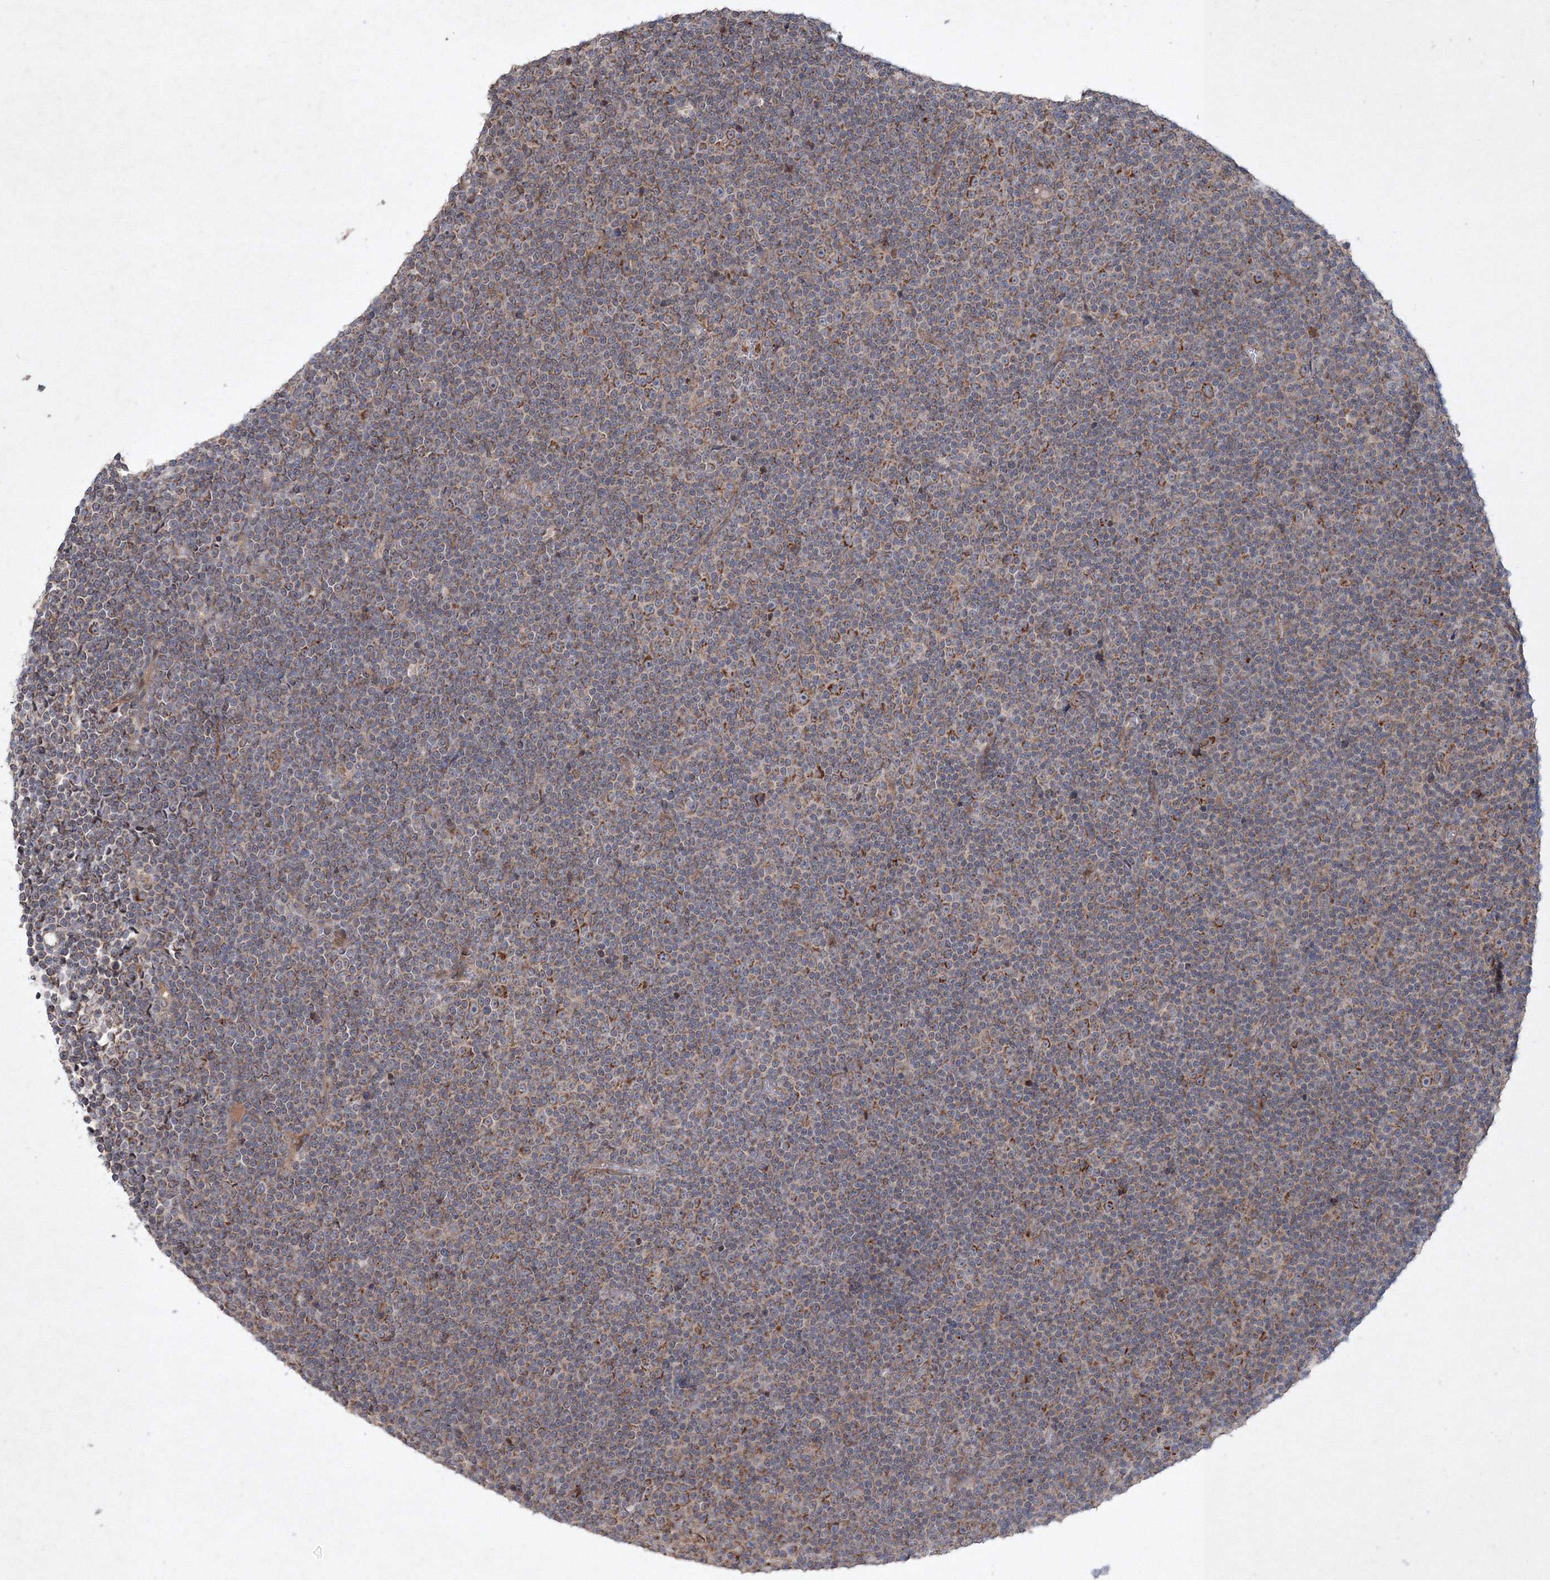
{"staining": {"intensity": "strong", "quantity": "25%-75%", "location": "cytoplasmic/membranous"}, "tissue": "lymphoma", "cell_type": "Tumor cells", "image_type": "cancer", "snomed": [{"axis": "morphology", "description": "Malignant lymphoma, non-Hodgkin's type, Low grade"}, {"axis": "topography", "description": "Lymph node"}], "caption": "High-power microscopy captured an immunohistochemistry histopathology image of lymphoma, revealing strong cytoplasmic/membranous staining in about 25%-75% of tumor cells.", "gene": "NOA1", "patient": {"sex": "female", "age": 67}}